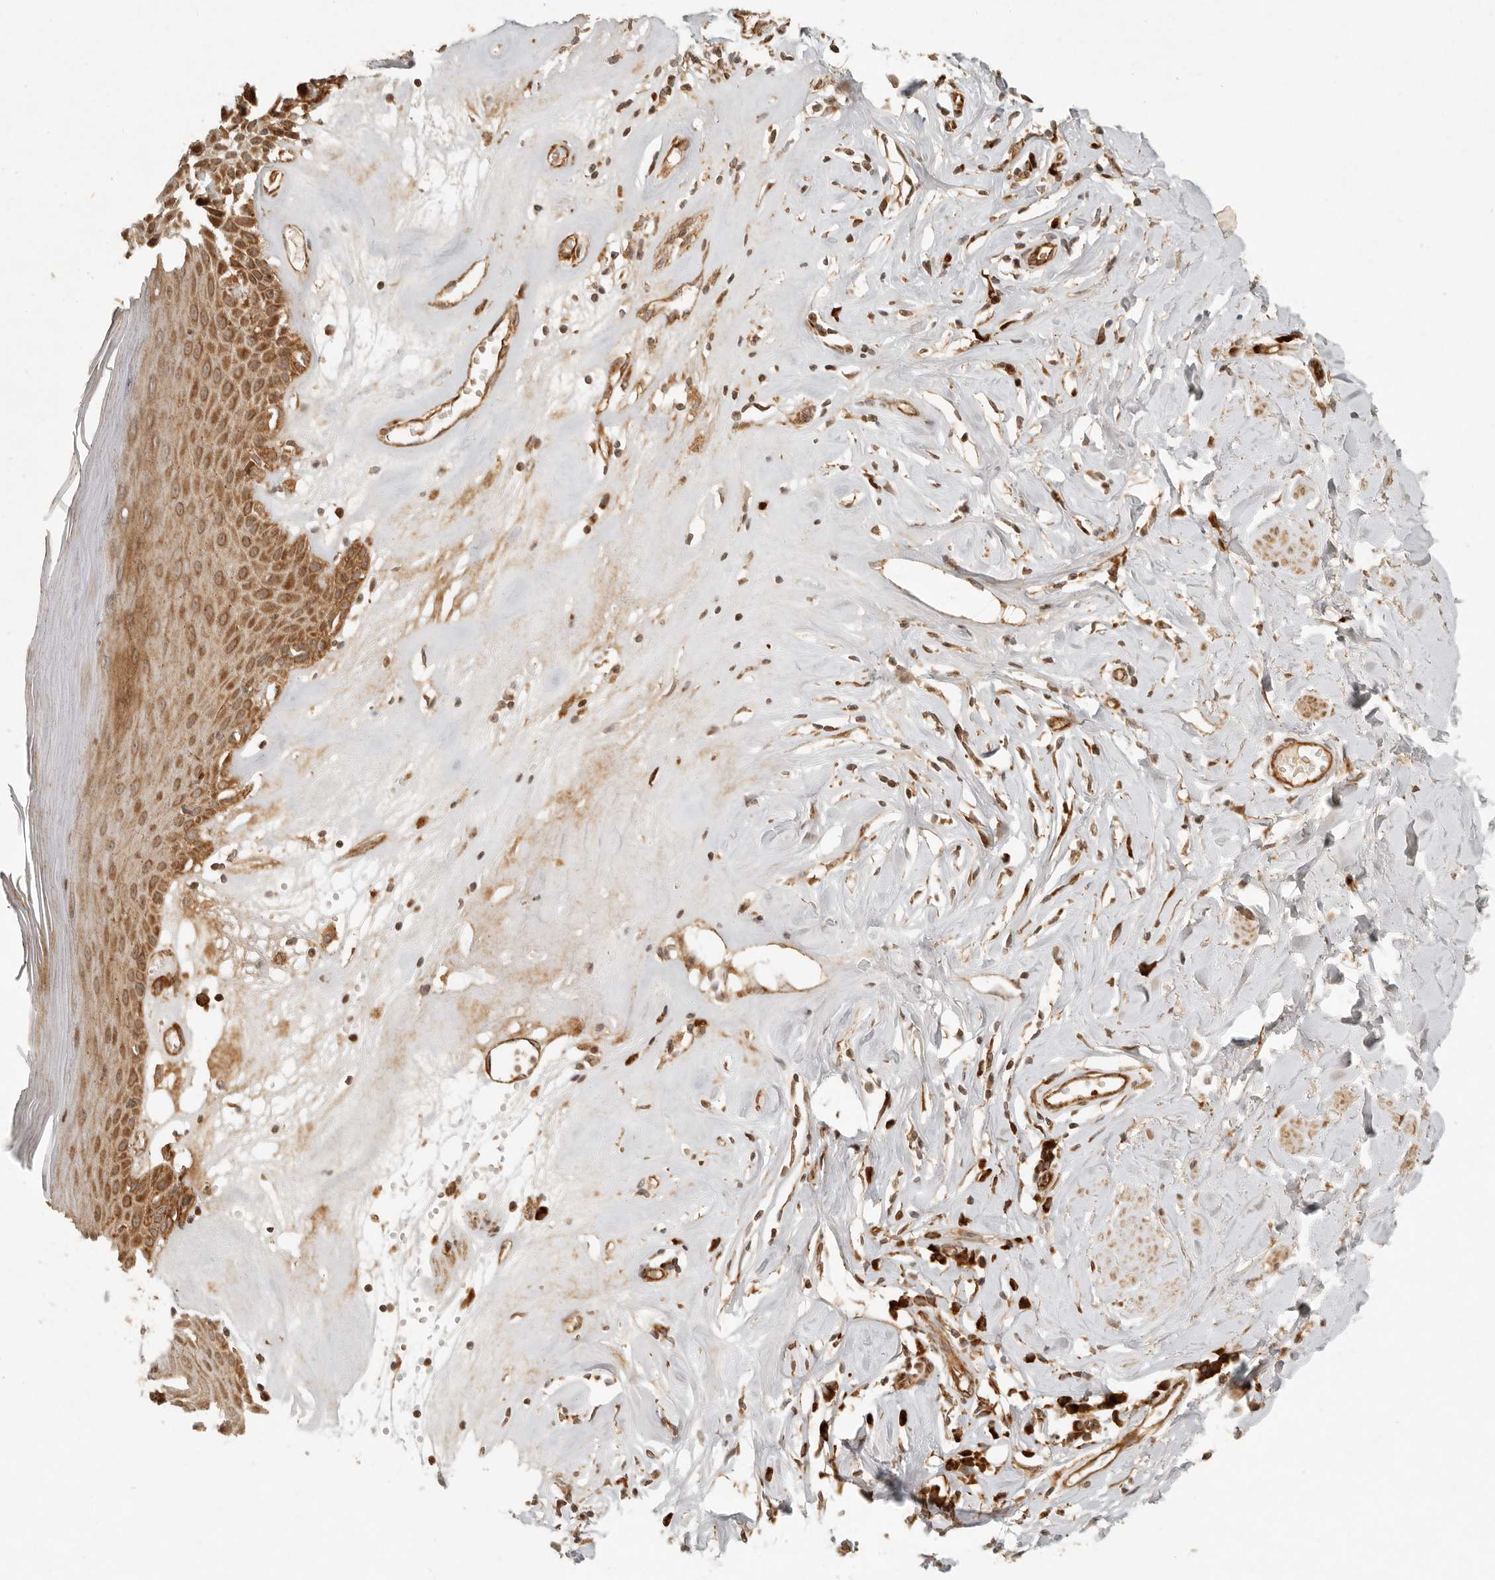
{"staining": {"intensity": "moderate", "quantity": ">75%", "location": "cytoplasmic/membranous,nuclear"}, "tissue": "skin", "cell_type": "Epidermal cells", "image_type": "normal", "snomed": [{"axis": "morphology", "description": "Normal tissue, NOS"}, {"axis": "morphology", "description": "Inflammation, NOS"}, {"axis": "topography", "description": "Vulva"}], "caption": "Immunohistochemical staining of normal human skin shows >75% levels of moderate cytoplasmic/membranous,nuclear protein expression in about >75% of epidermal cells.", "gene": "KLHL38", "patient": {"sex": "female", "age": 84}}